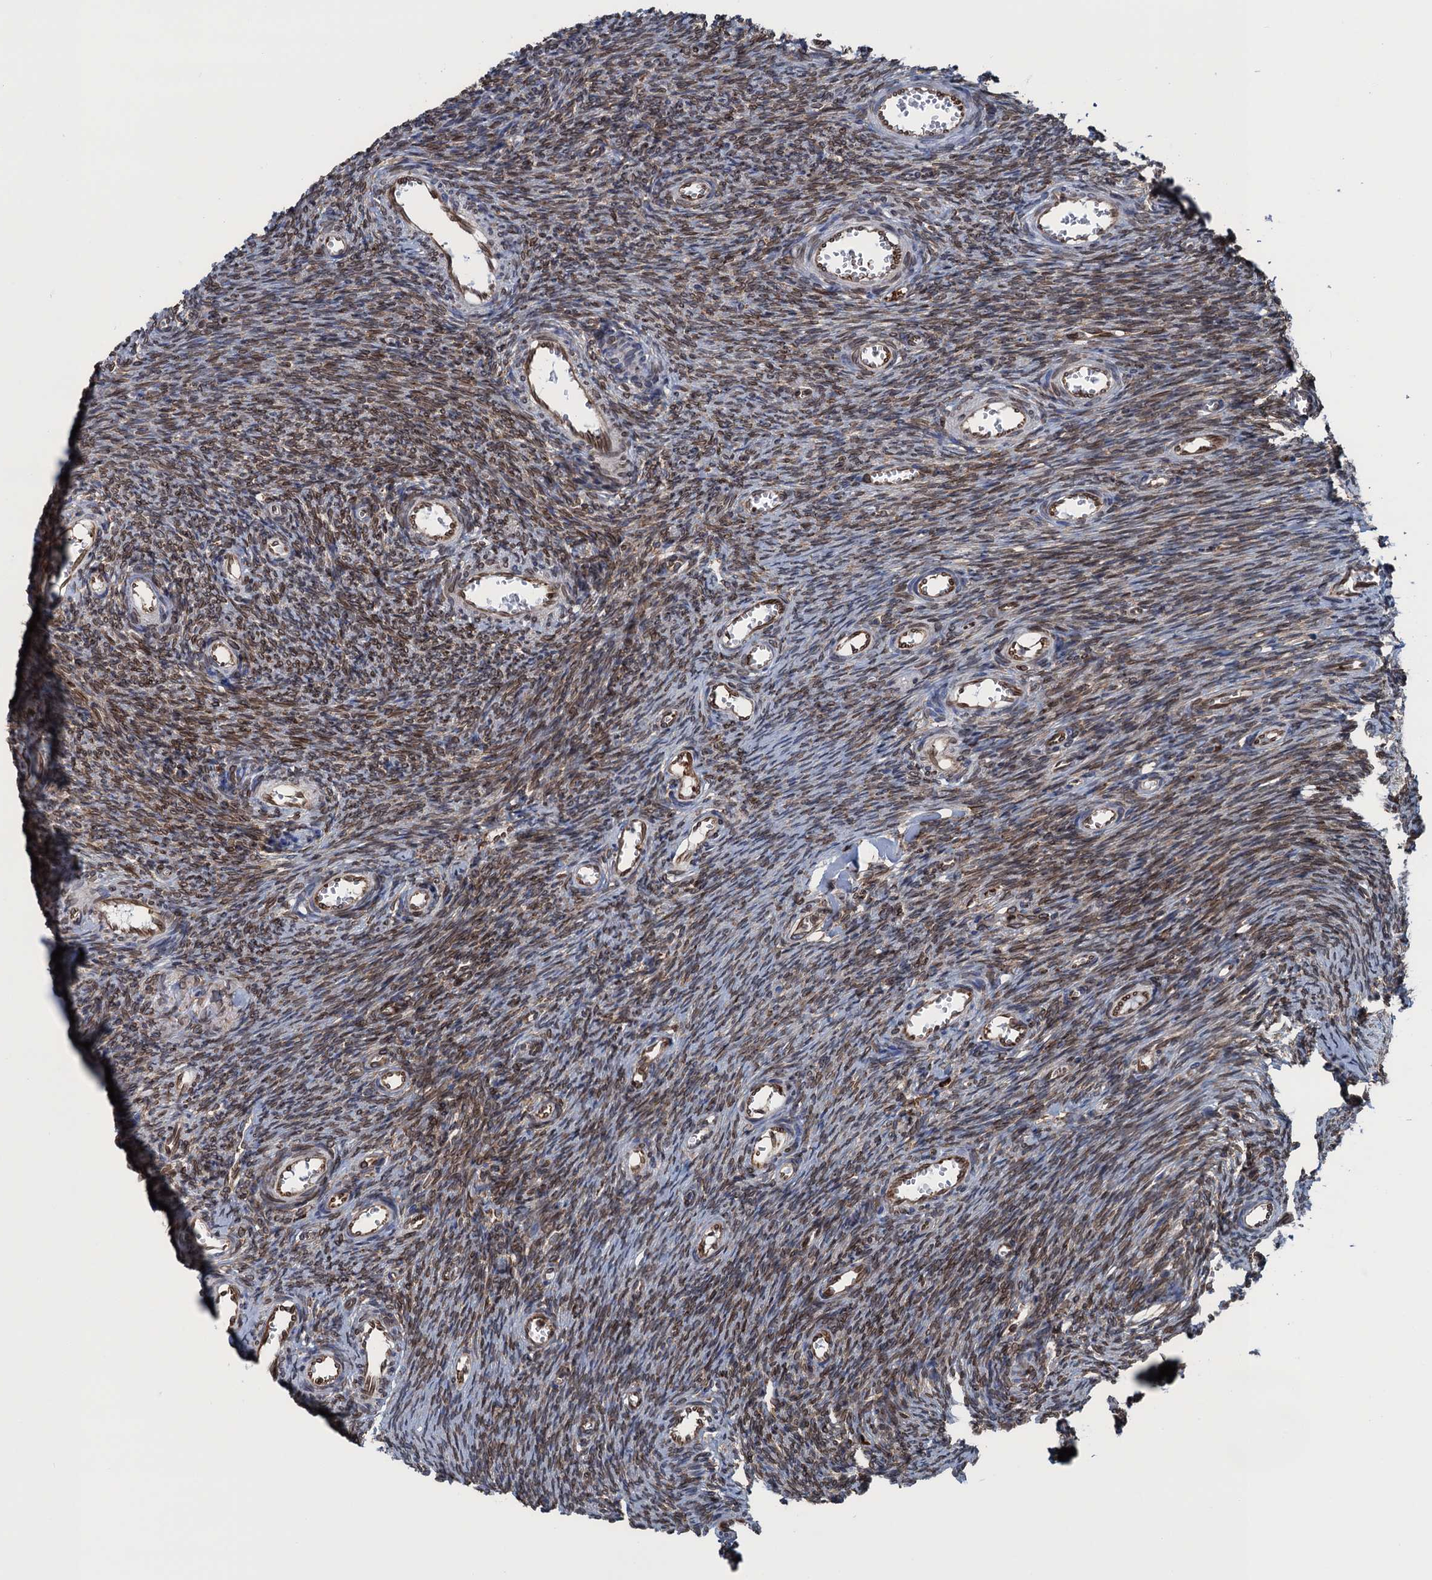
{"staining": {"intensity": "moderate", "quantity": ">75%", "location": "nuclear"}, "tissue": "ovary", "cell_type": "Ovarian stroma cells", "image_type": "normal", "snomed": [{"axis": "morphology", "description": "Normal tissue, NOS"}, {"axis": "topography", "description": "Ovary"}], "caption": "This micrograph displays immunohistochemistry (IHC) staining of unremarkable ovary, with medium moderate nuclear expression in approximately >75% of ovarian stroma cells.", "gene": "TMEM205", "patient": {"sex": "female", "age": 44}}